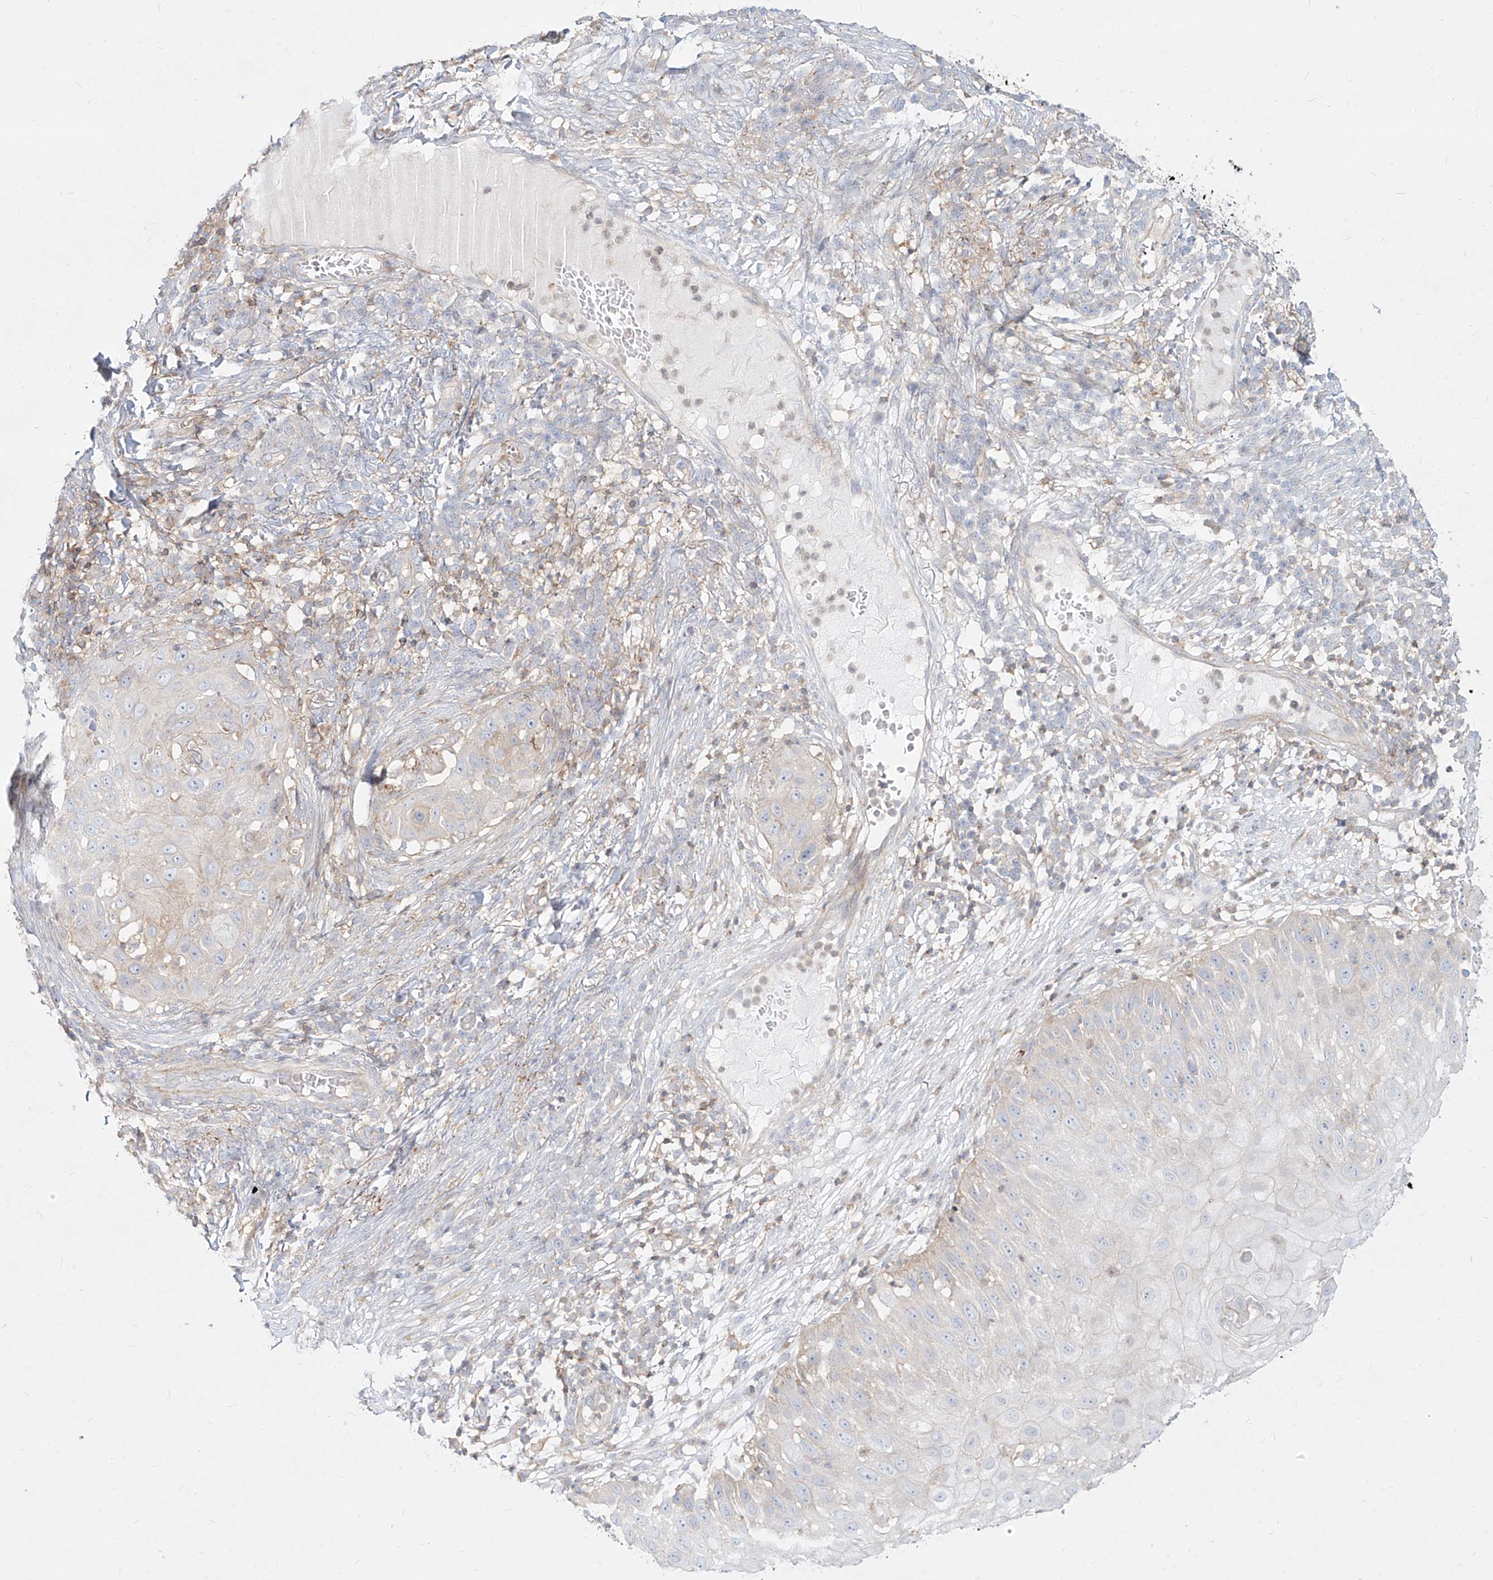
{"staining": {"intensity": "negative", "quantity": "none", "location": "none"}, "tissue": "skin cancer", "cell_type": "Tumor cells", "image_type": "cancer", "snomed": [{"axis": "morphology", "description": "Squamous cell carcinoma, NOS"}, {"axis": "topography", "description": "Skin"}], "caption": "Immunohistochemistry (IHC) micrograph of human skin cancer (squamous cell carcinoma) stained for a protein (brown), which exhibits no staining in tumor cells.", "gene": "SLC2A12", "patient": {"sex": "female", "age": 44}}